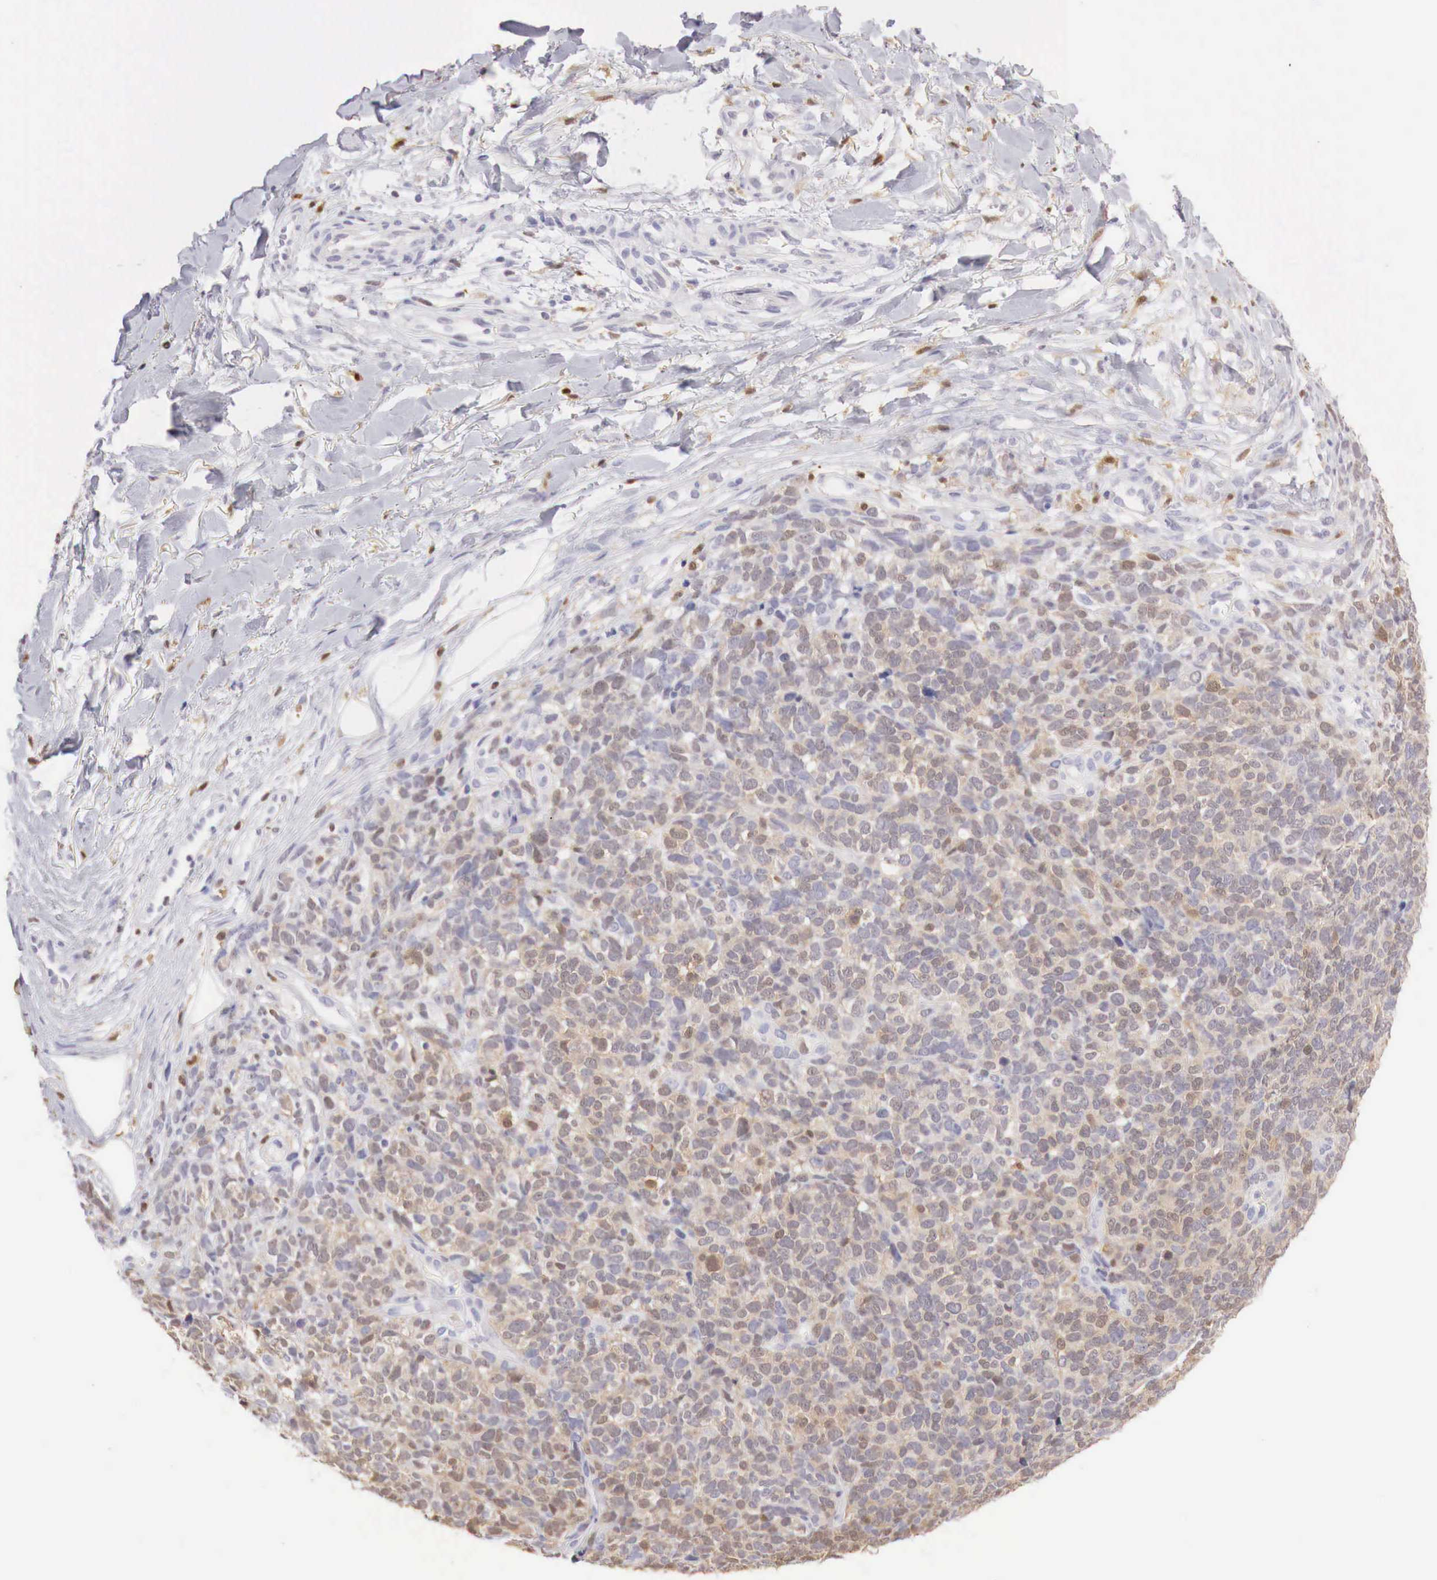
{"staining": {"intensity": "weak", "quantity": "25%-75%", "location": "cytoplasmic/membranous,nuclear"}, "tissue": "melanoma", "cell_type": "Tumor cells", "image_type": "cancer", "snomed": [{"axis": "morphology", "description": "Malignant melanoma, NOS"}, {"axis": "topography", "description": "Skin"}], "caption": "An IHC histopathology image of tumor tissue is shown. Protein staining in brown shows weak cytoplasmic/membranous and nuclear positivity in melanoma within tumor cells. The protein of interest is shown in brown color, while the nuclei are stained blue.", "gene": "RENBP", "patient": {"sex": "female", "age": 85}}